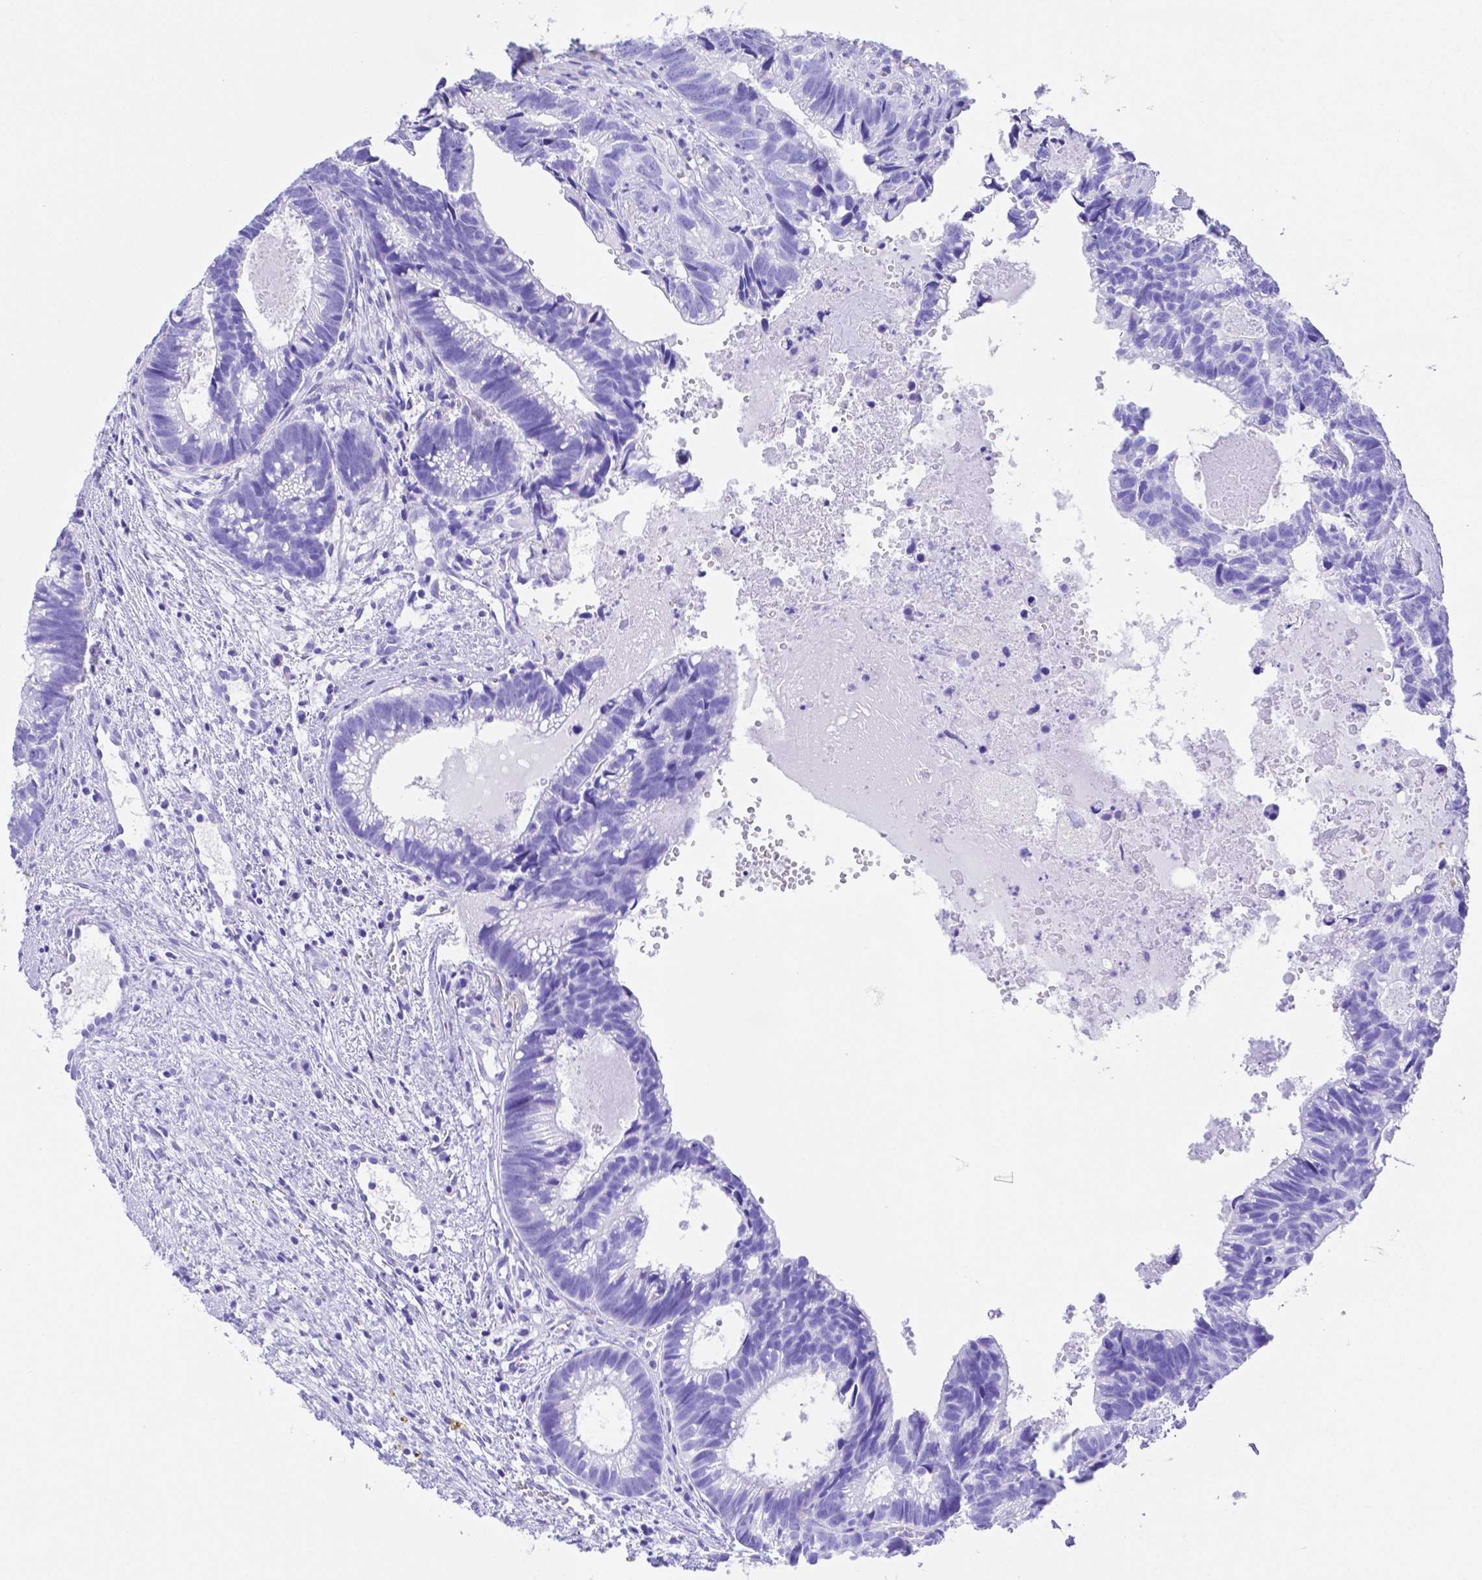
{"staining": {"intensity": "negative", "quantity": "none", "location": "none"}, "tissue": "head and neck cancer", "cell_type": "Tumor cells", "image_type": "cancer", "snomed": [{"axis": "morphology", "description": "Adenocarcinoma, NOS"}, {"axis": "topography", "description": "Head-Neck"}], "caption": "Histopathology image shows no protein expression in tumor cells of head and neck adenocarcinoma tissue. (DAB immunohistochemistry (IHC) visualized using brightfield microscopy, high magnification).", "gene": "SMR3A", "patient": {"sex": "male", "age": 62}}